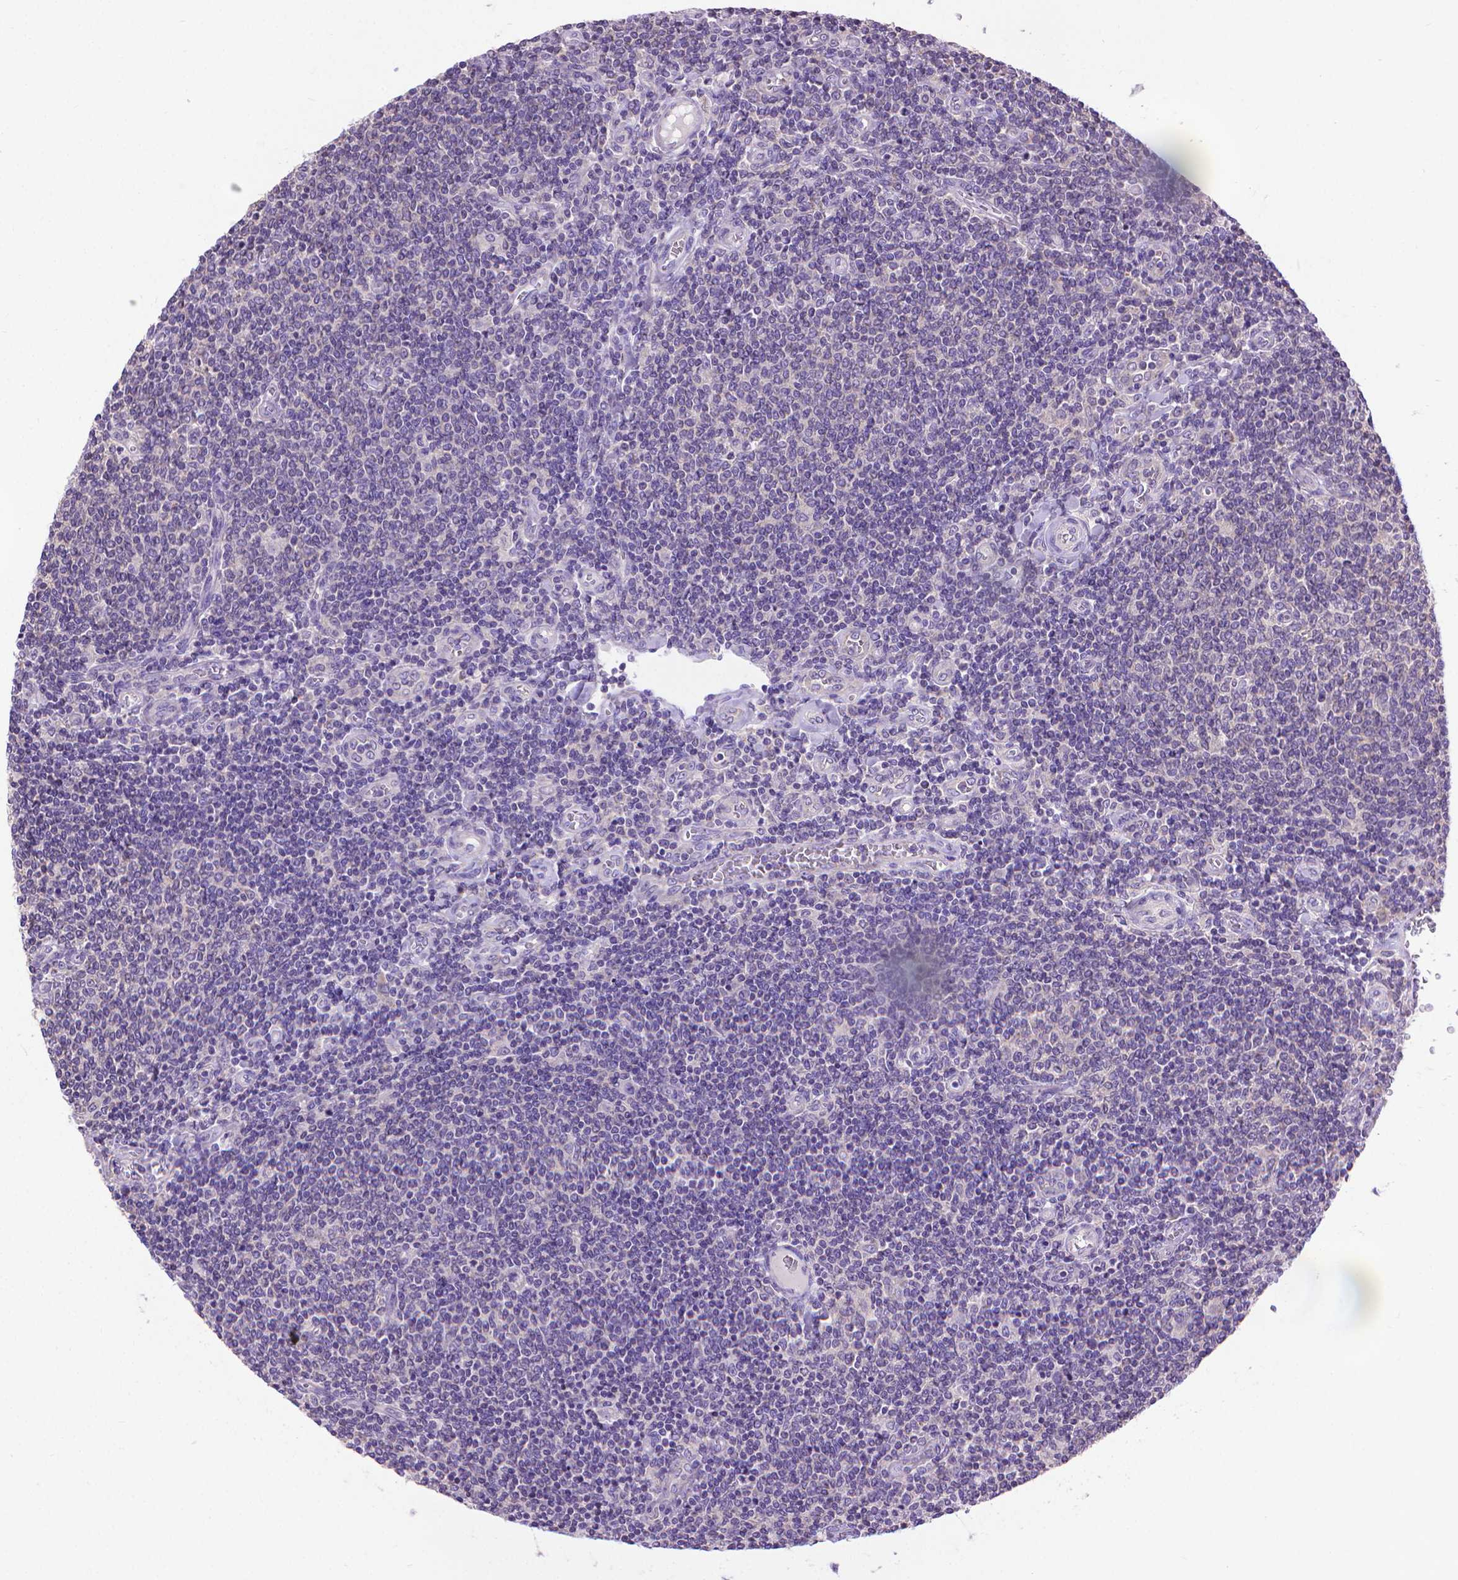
{"staining": {"intensity": "negative", "quantity": "none", "location": "none"}, "tissue": "lymphoma", "cell_type": "Tumor cells", "image_type": "cancer", "snomed": [{"axis": "morphology", "description": "Malignant lymphoma, non-Hodgkin's type, Low grade"}, {"axis": "topography", "description": "Lymph node"}], "caption": "The immunohistochemistry photomicrograph has no significant expression in tumor cells of lymphoma tissue.", "gene": "SYN1", "patient": {"sex": "male", "age": 52}}